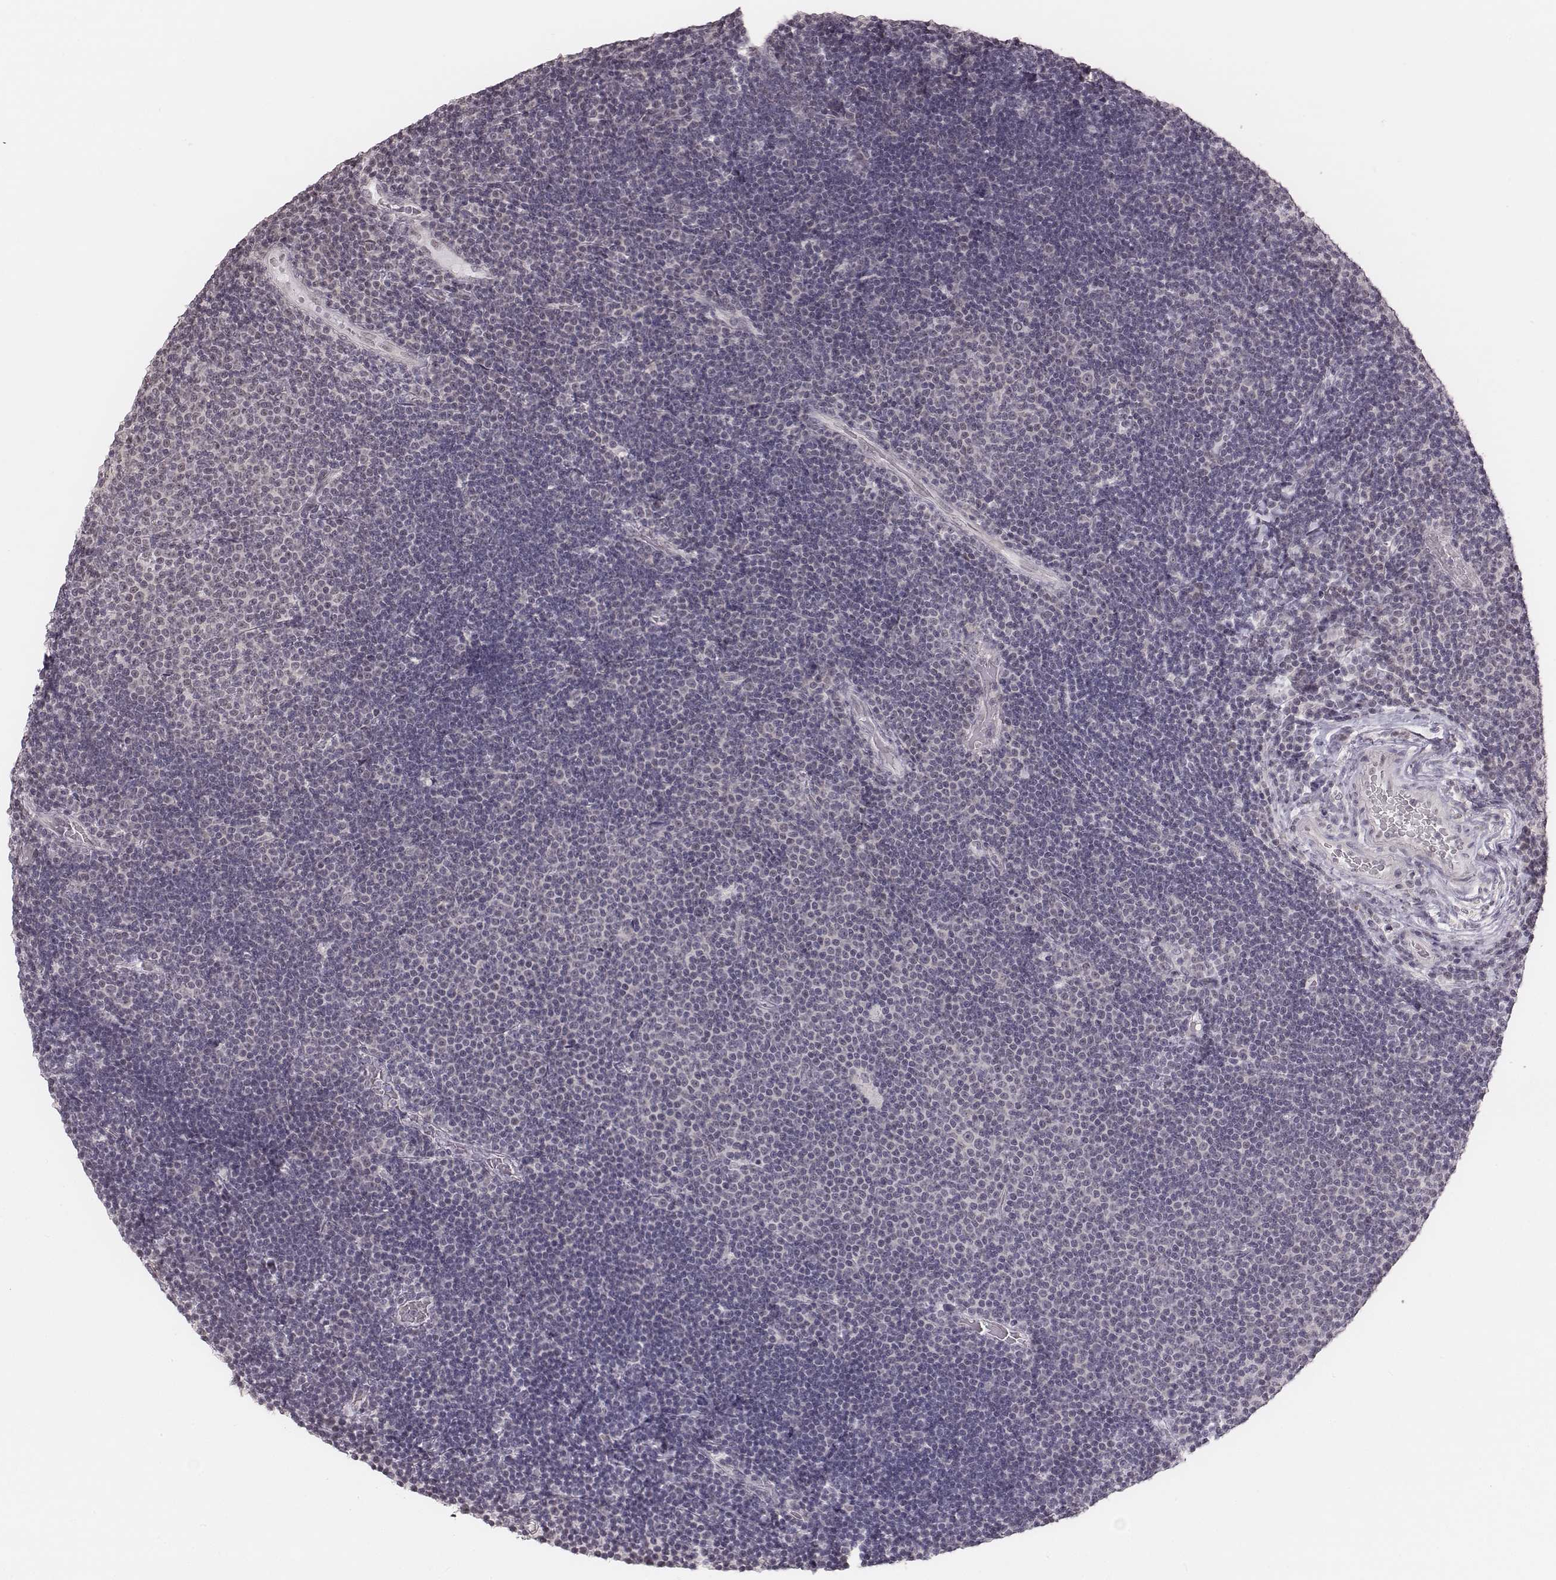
{"staining": {"intensity": "negative", "quantity": "none", "location": "none"}, "tissue": "lymphoma", "cell_type": "Tumor cells", "image_type": "cancer", "snomed": [{"axis": "morphology", "description": "Malignant lymphoma, non-Hodgkin's type, Low grade"}, {"axis": "topography", "description": "Brain"}], "caption": "A histopathology image of low-grade malignant lymphoma, non-Hodgkin's type stained for a protein reveals no brown staining in tumor cells. Nuclei are stained in blue.", "gene": "RPGRIP1", "patient": {"sex": "female", "age": 66}}